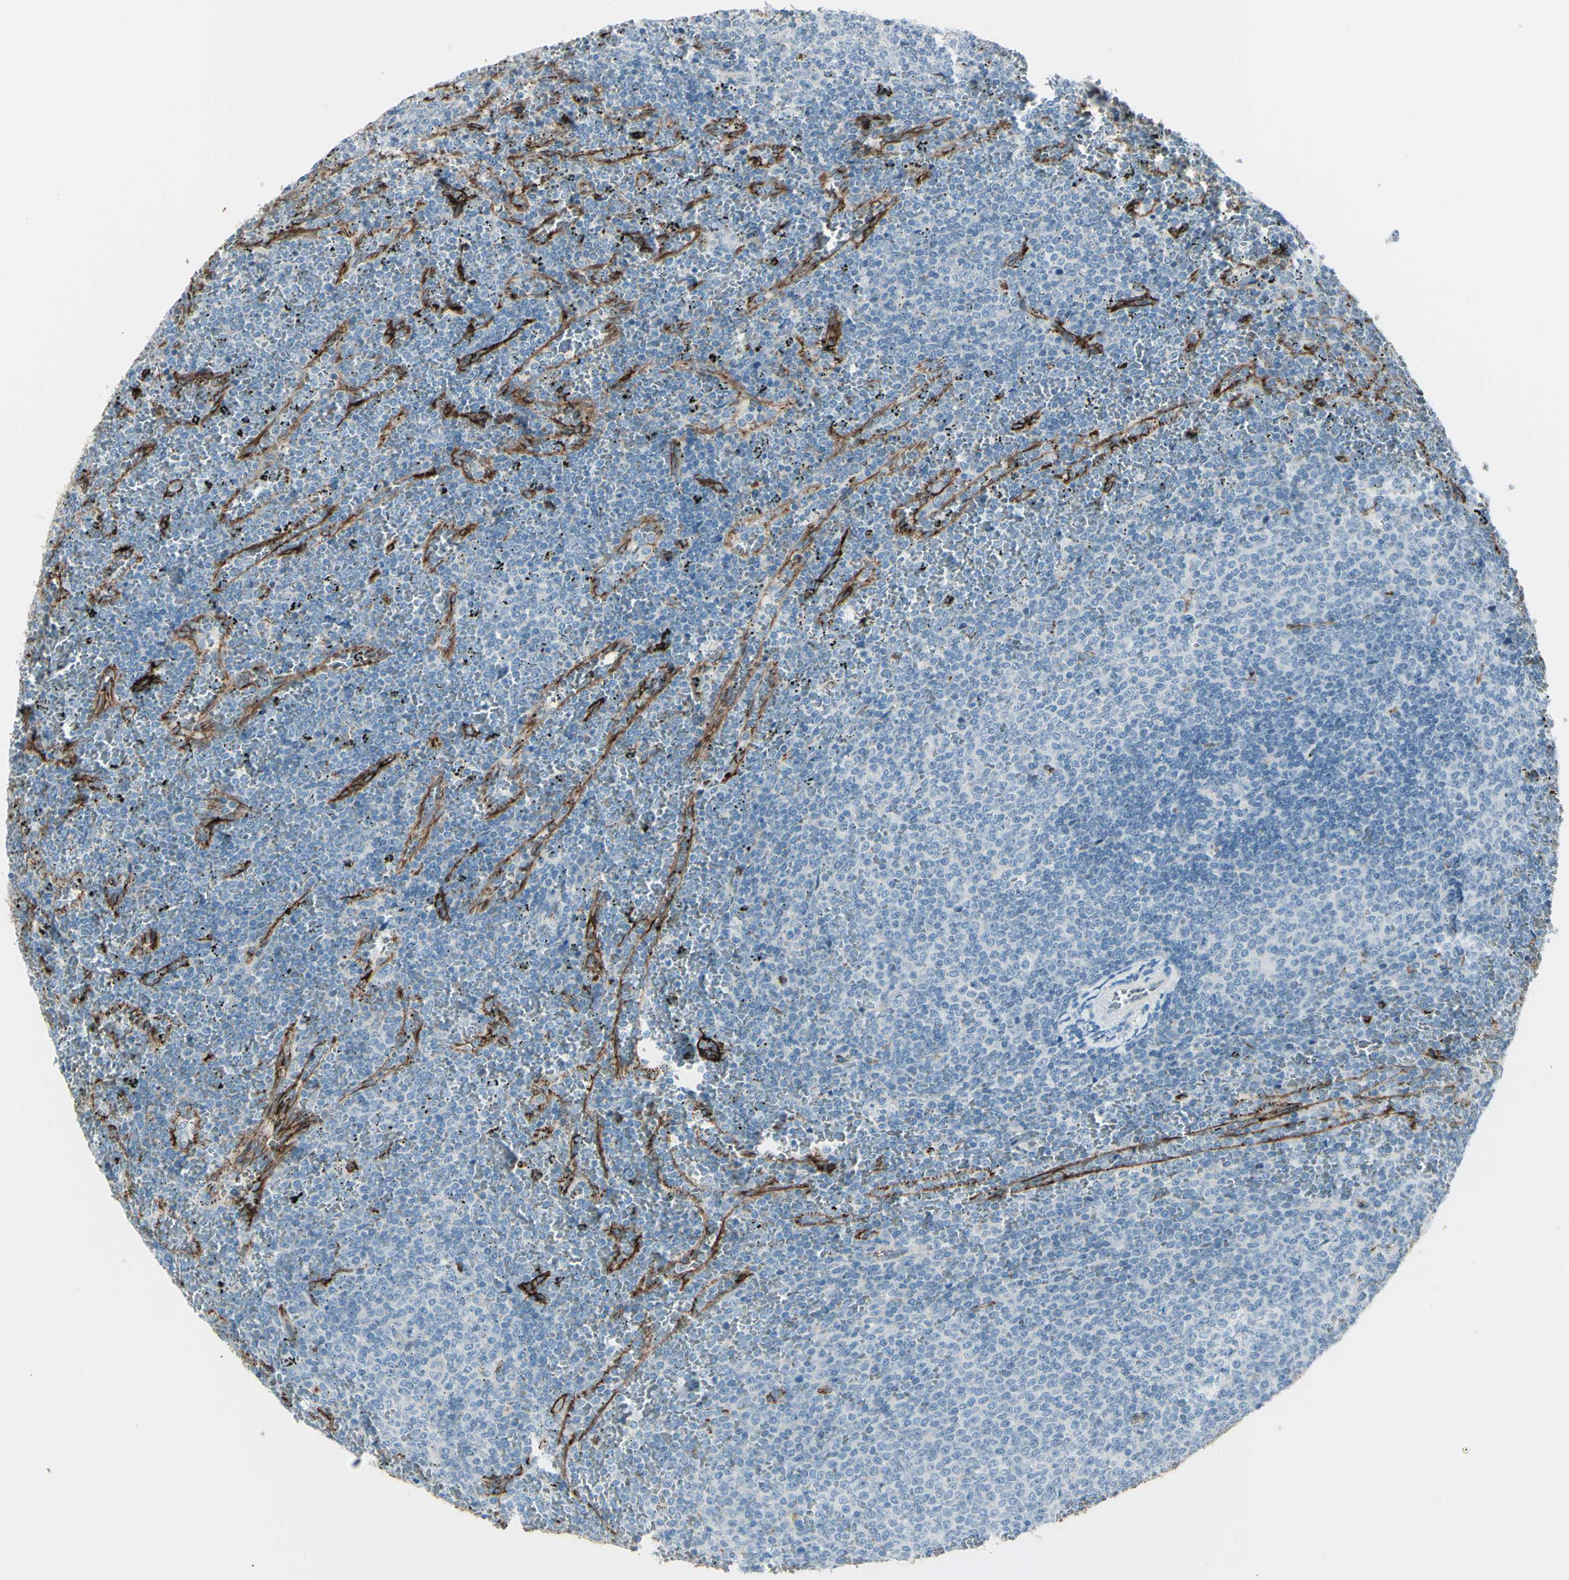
{"staining": {"intensity": "negative", "quantity": "none", "location": "none"}, "tissue": "lymphoma", "cell_type": "Tumor cells", "image_type": "cancer", "snomed": [{"axis": "morphology", "description": "Malignant lymphoma, non-Hodgkin's type, Low grade"}, {"axis": "topography", "description": "Spleen"}], "caption": "Immunohistochemistry photomicrograph of lymphoma stained for a protein (brown), which shows no positivity in tumor cells. (Brightfield microscopy of DAB (3,3'-diaminobenzidine) IHC at high magnification).", "gene": "GPR34", "patient": {"sex": "female", "age": 77}}